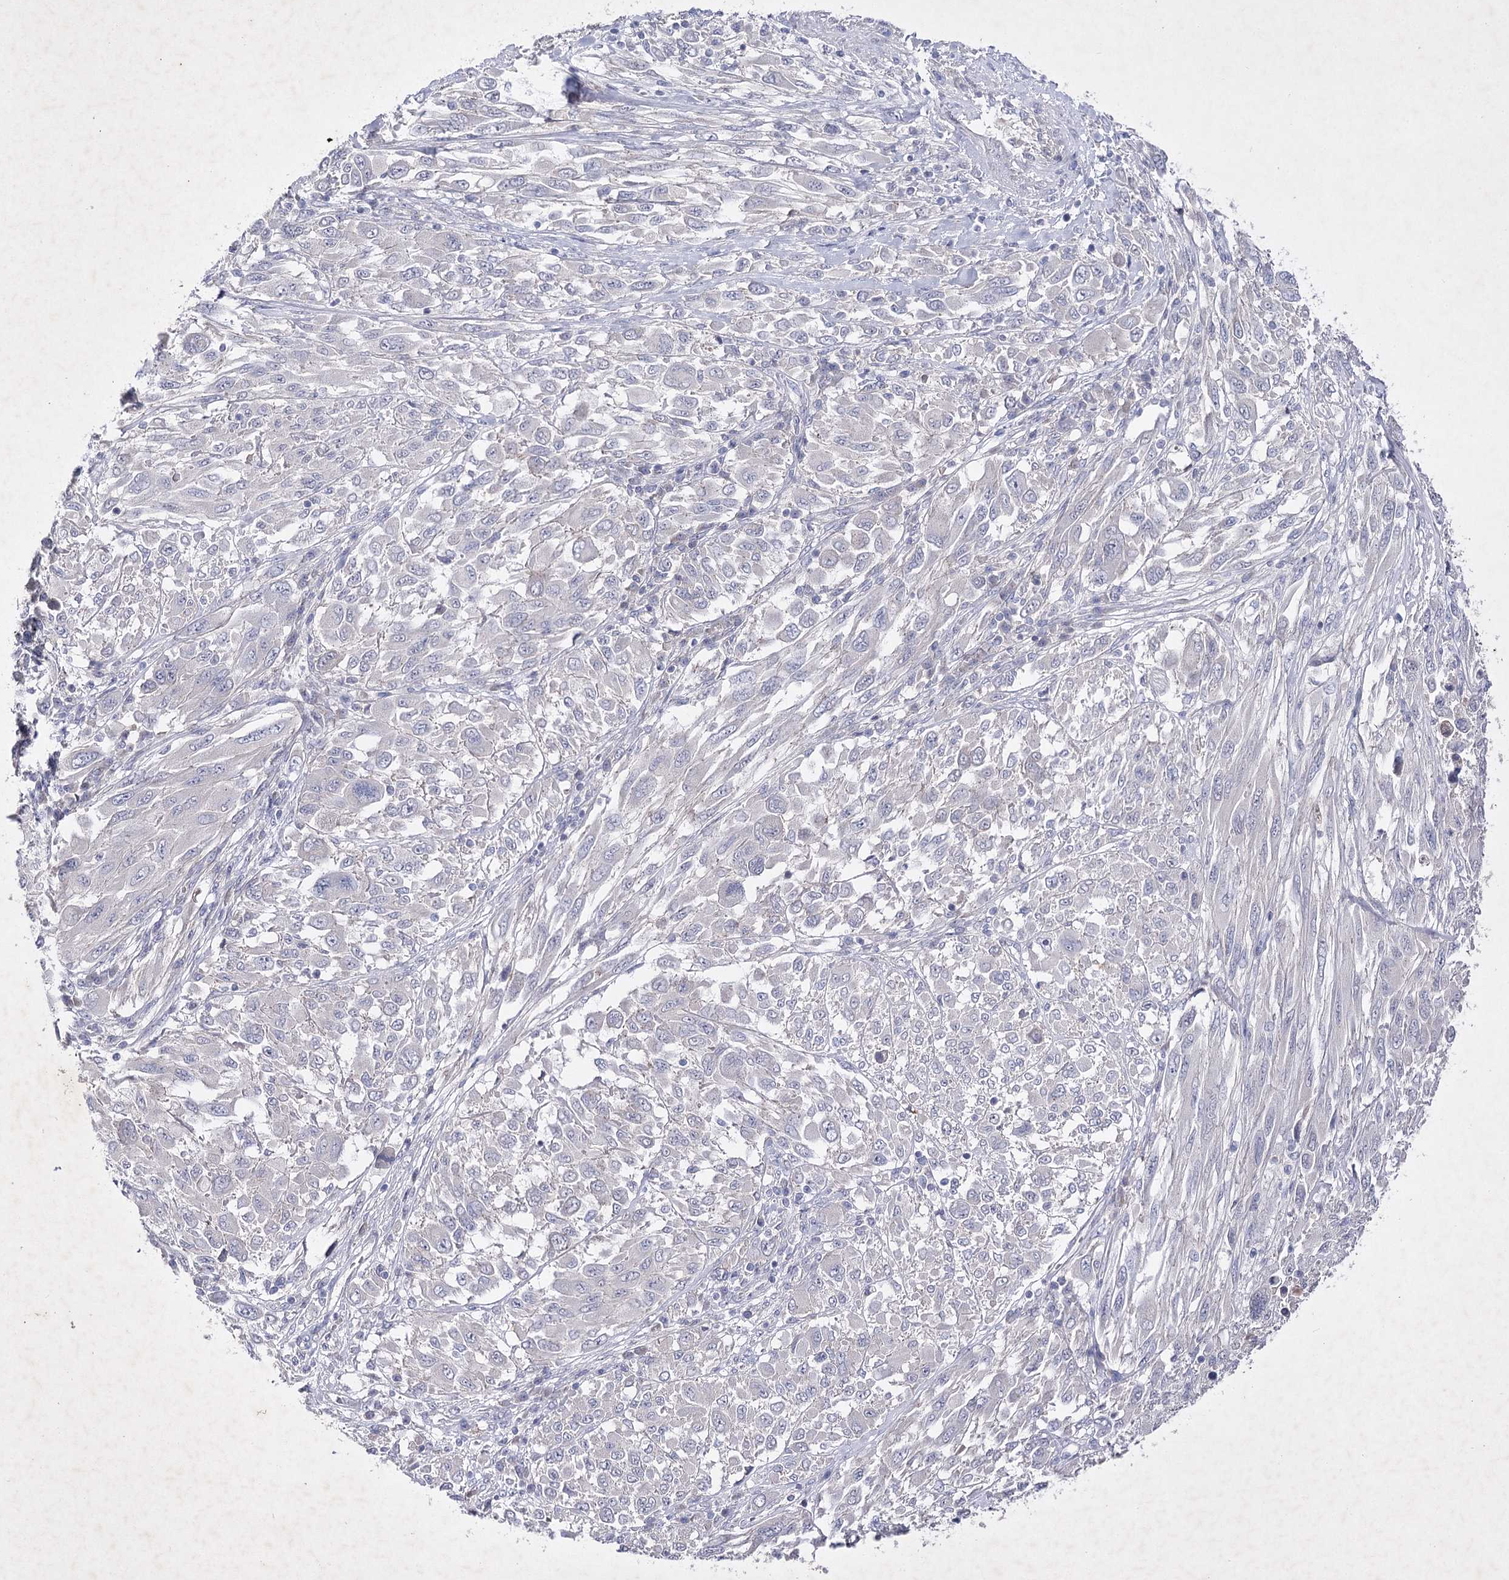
{"staining": {"intensity": "negative", "quantity": "none", "location": "none"}, "tissue": "melanoma", "cell_type": "Tumor cells", "image_type": "cancer", "snomed": [{"axis": "morphology", "description": "Malignant melanoma, NOS"}, {"axis": "topography", "description": "Skin"}], "caption": "Tumor cells are negative for brown protein staining in melanoma.", "gene": "COX15", "patient": {"sex": "female", "age": 91}}